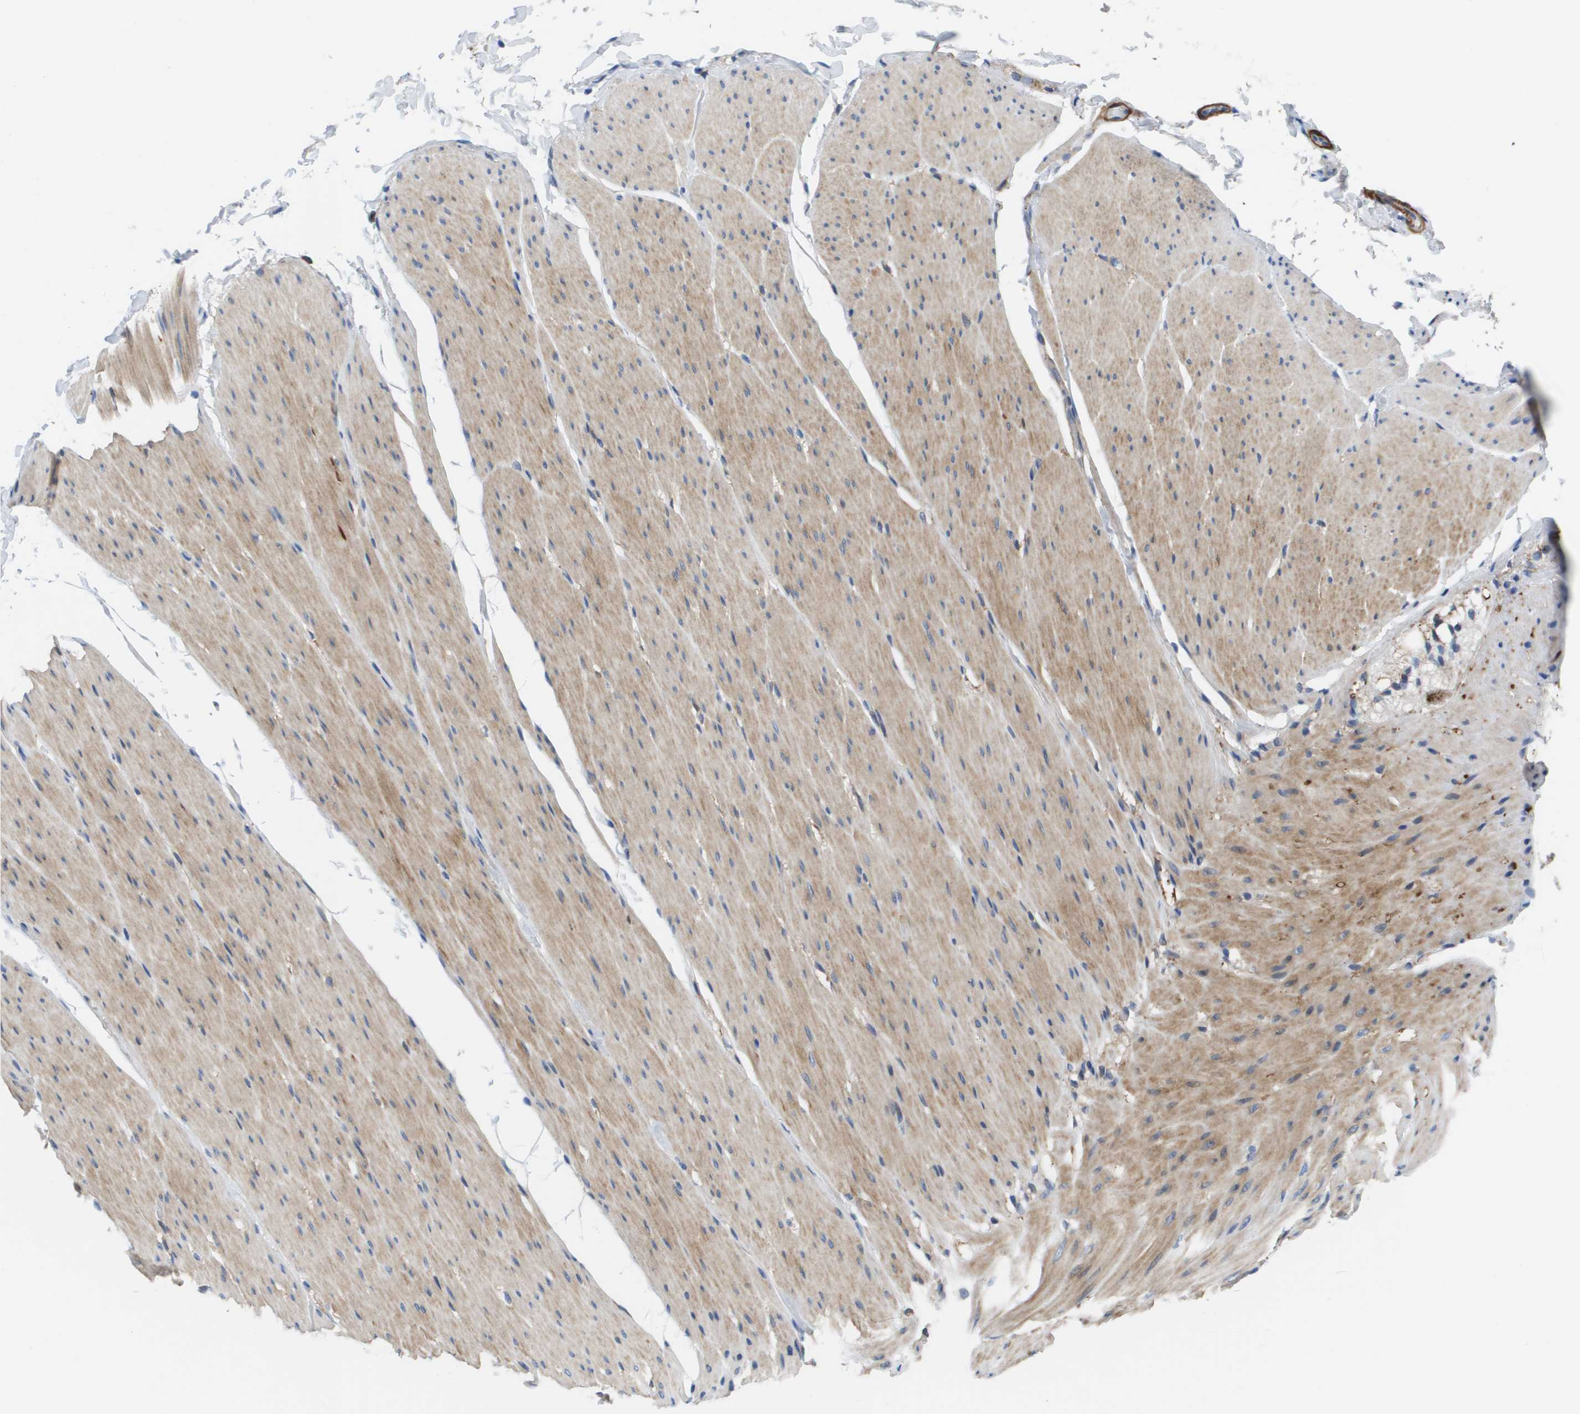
{"staining": {"intensity": "moderate", "quantity": "25%-75%", "location": "cytoplasmic/membranous"}, "tissue": "smooth muscle", "cell_type": "Smooth muscle cells", "image_type": "normal", "snomed": [{"axis": "morphology", "description": "Normal tissue, NOS"}, {"axis": "topography", "description": "Smooth muscle"}, {"axis": "topography", "description": "Colon"}], "caption": "Immunohistochemical staining of unremarkable human smooth muscle shows medium levels of moderate cytoplasmic/membranous staining in approximately 25%-75% of smooth muscle cells.", "gene": "SLC37A2", "patient": {"sex": "male", "age": 67}}